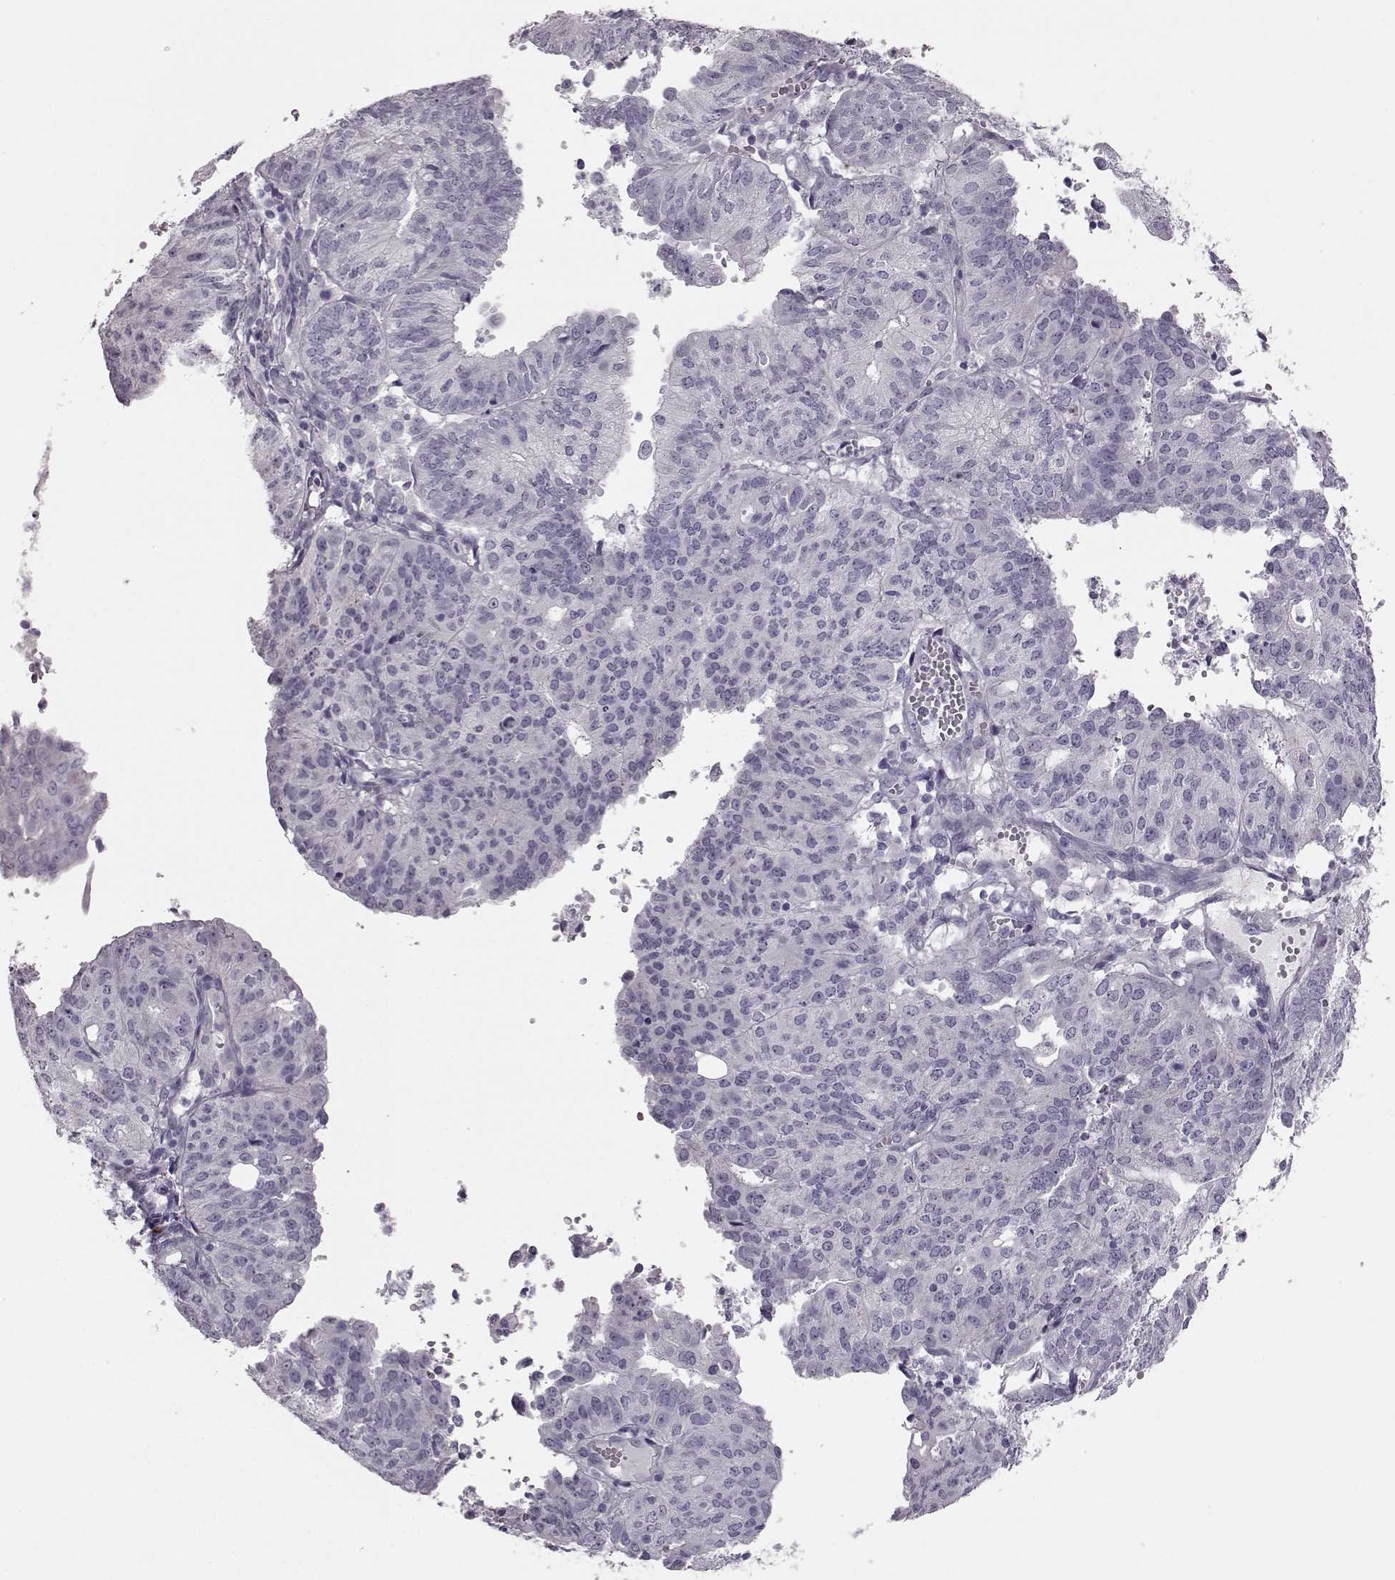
{"staining": {"intensity": "negative", "quantity": "none", "location": "none"}, "tissue": "endometrial cancer", "cell_type": "Tumor cells", "image_type": "cancer", "snomed": [{"axis": "morphology", "description": "Adenocarcinoma, NOS"}, {"axis": "topography", "description": "Endometrium"}], "caption": "Tumor cells are negative for protein expression in human endometrial adenocarcinoma.", "gene": "SNTG1", "patient": {"sex": "female", "age": 82}}